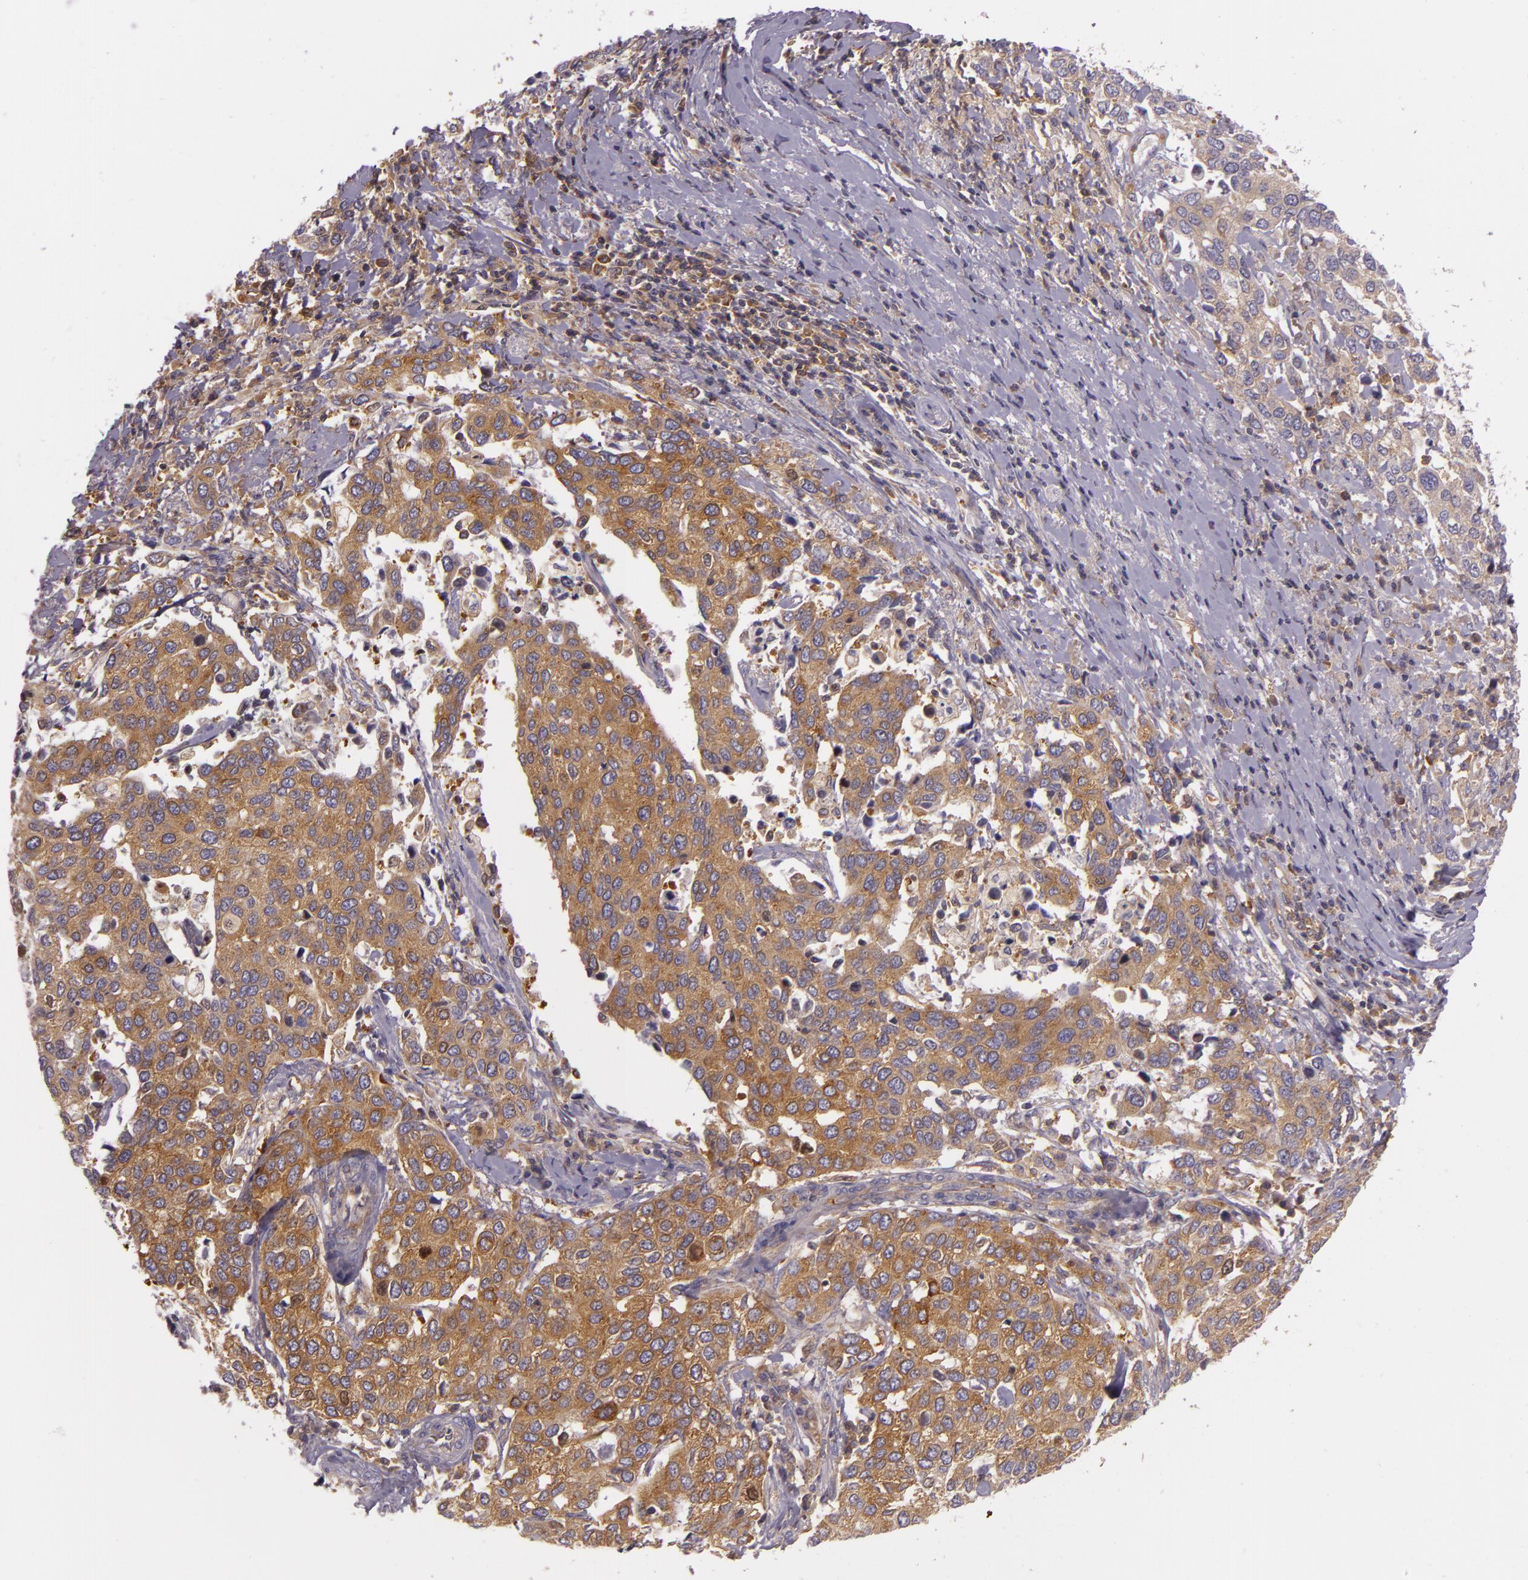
{"staining": {"intensity": "moderate", "quantity": ">75%", "location": "cytoplasmic/membranous"}, "tissue": "cervical cancer", "cell_type": "Tumor cells", "image_type": "cancer", "snomed": [{"axis": "morphology", "description": "Squamous cell carcinoma, NOS"}, {"axis": "topography", "description": "Cervix"}], "caption": "Immunohistochemistry image of neoplastic tissue: cervical cancer stained using immunohistochemistry (IHC) reveals medium levels of moderate protein expression localized specifically in the cytoplasmic/membranous of tumor cells, appearing as a cytoplasmic/membranous brown color.", "gene": "TLN1", "patient": {"sex": "female", "age": 54}}